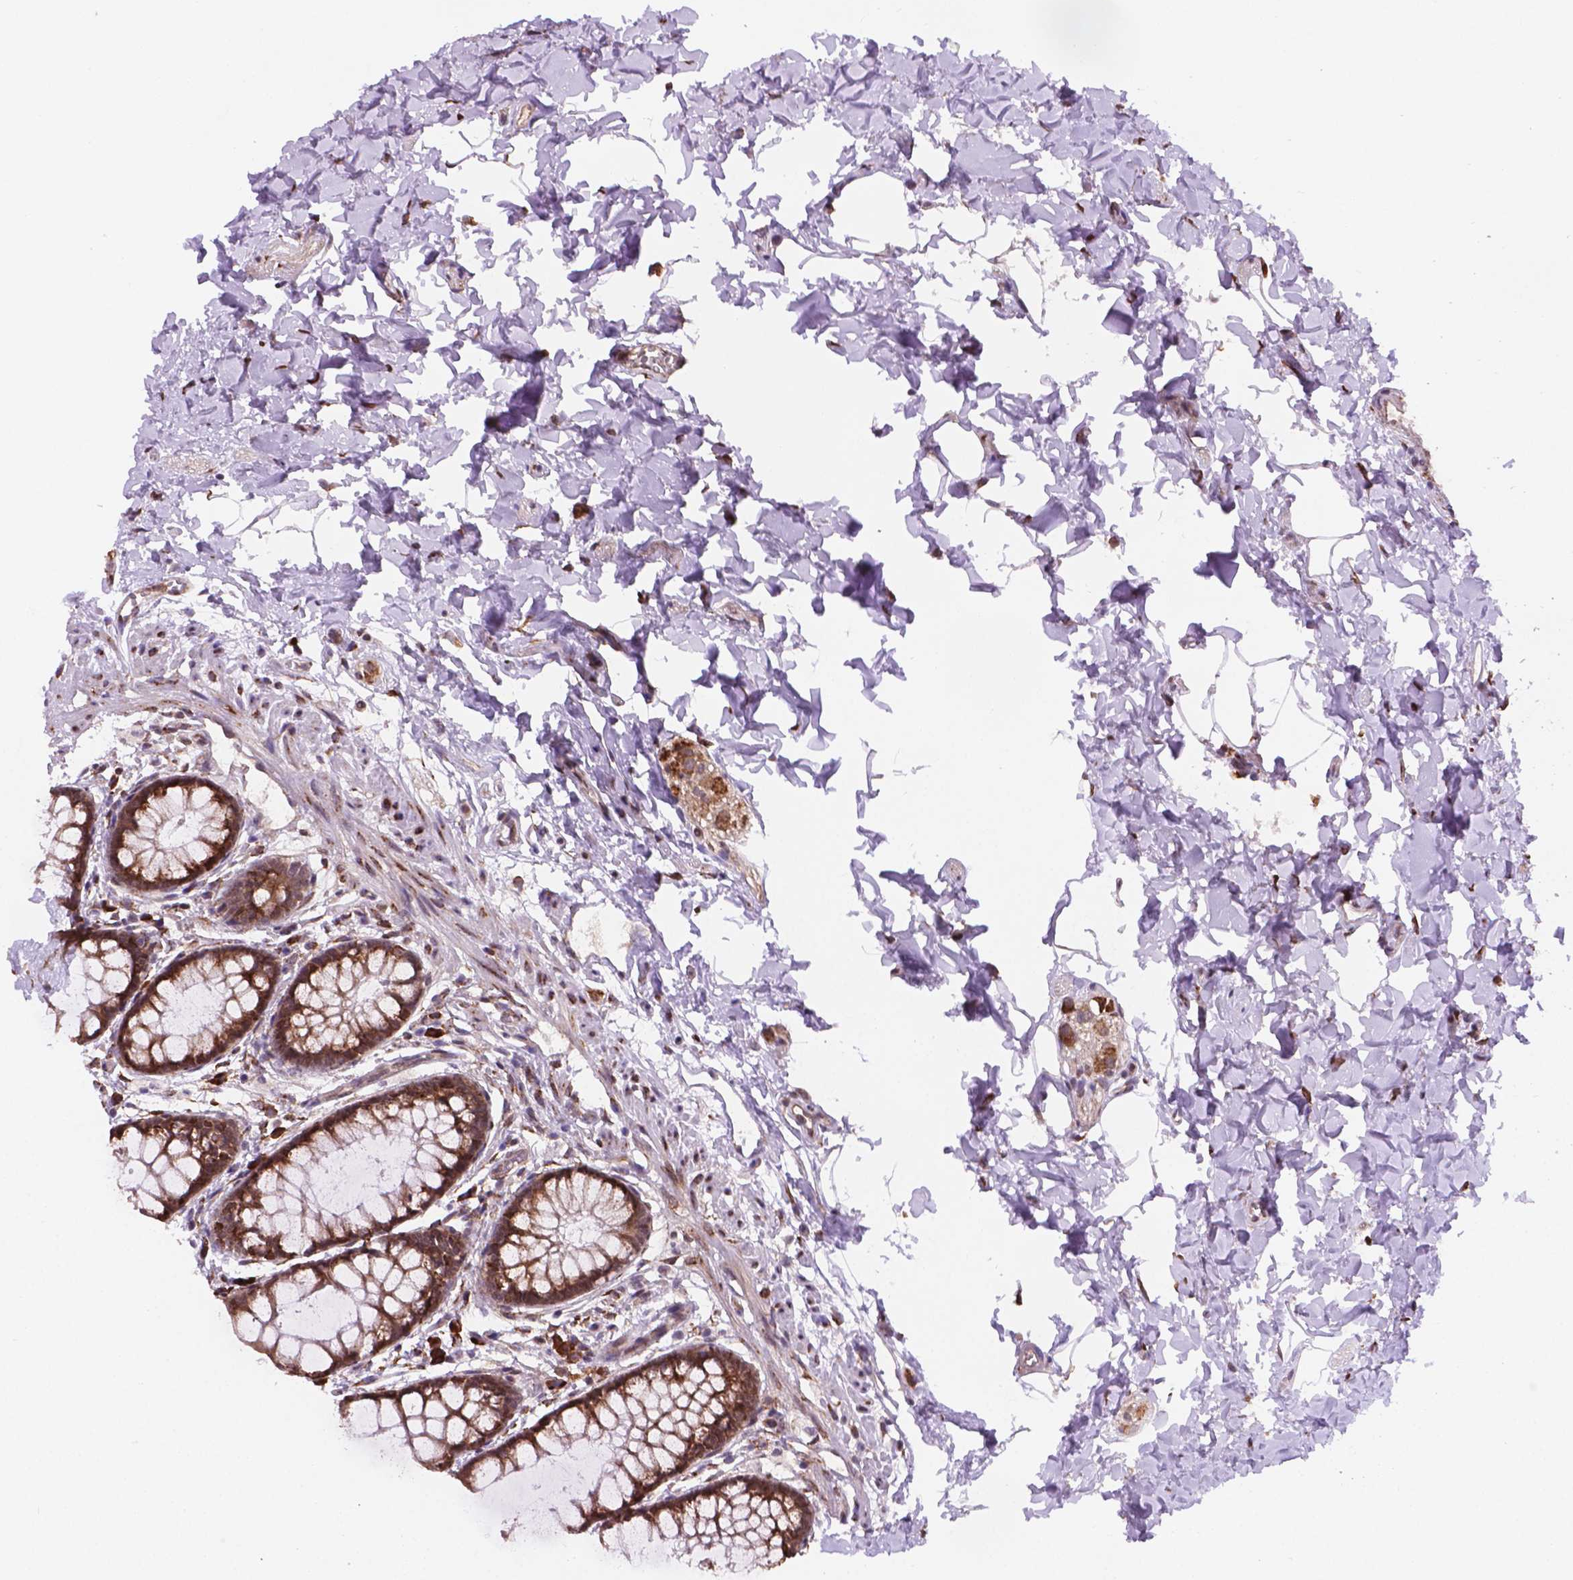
{"staining": {"intensity": "strong", "quantity": ">75%", "location": "cytoplasmic/membranous"}, "tissue": "rectum", "cell_type": "Glandular cells", "image_type": "normal", "snomed": [{"axis": "morphology", "description": "Normal tissue, NOS"}, {"axis": "topography", "description": "Rectum"}], "caption": "Protein positivity by immunohistochemistry displays strong cytoplasmic/membranous expression in about >75% of glandular cells in benign rectum.", "gene": "FNIP1", "patient": {"sex": "female", "age": 62}}